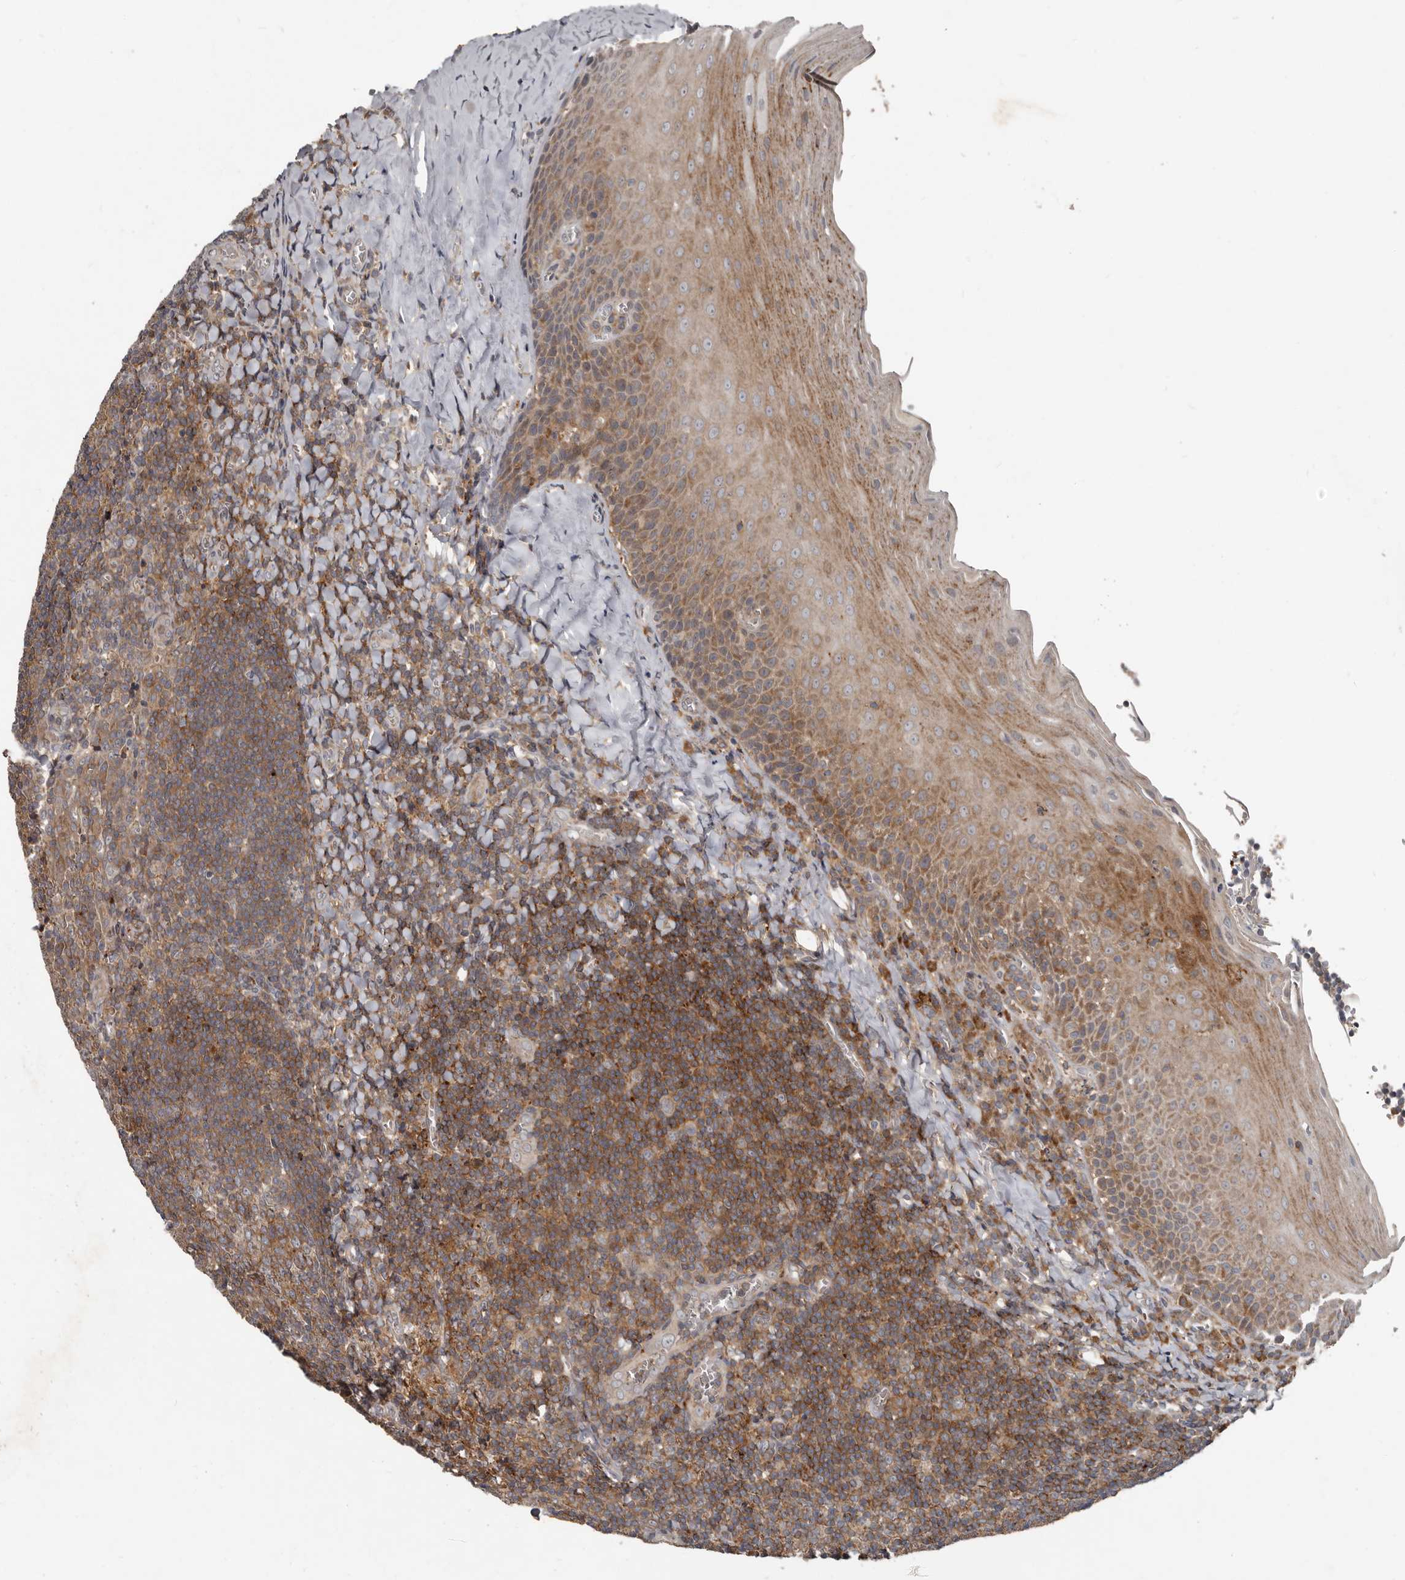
{"staining": {"intensity": "moderate", "quantity": ">75%", "location": "cytoplasmic/membranous"}, "tissue": "tonsil", "cell_type": "Germinal center cells", "image_type": "normal", "snomed": [{"axis": "morphology", "description": "Normal tissue, NOS"}, {"axis": "topography", "description": "Tonsil"}], "caption": "A brown stain labels moderate cytoplasmic/membranous positivity of a protein in germinal center cells of normal tonsil.", "gene": "FBXO31", "patient": {"sex": "male", "age": 27}}